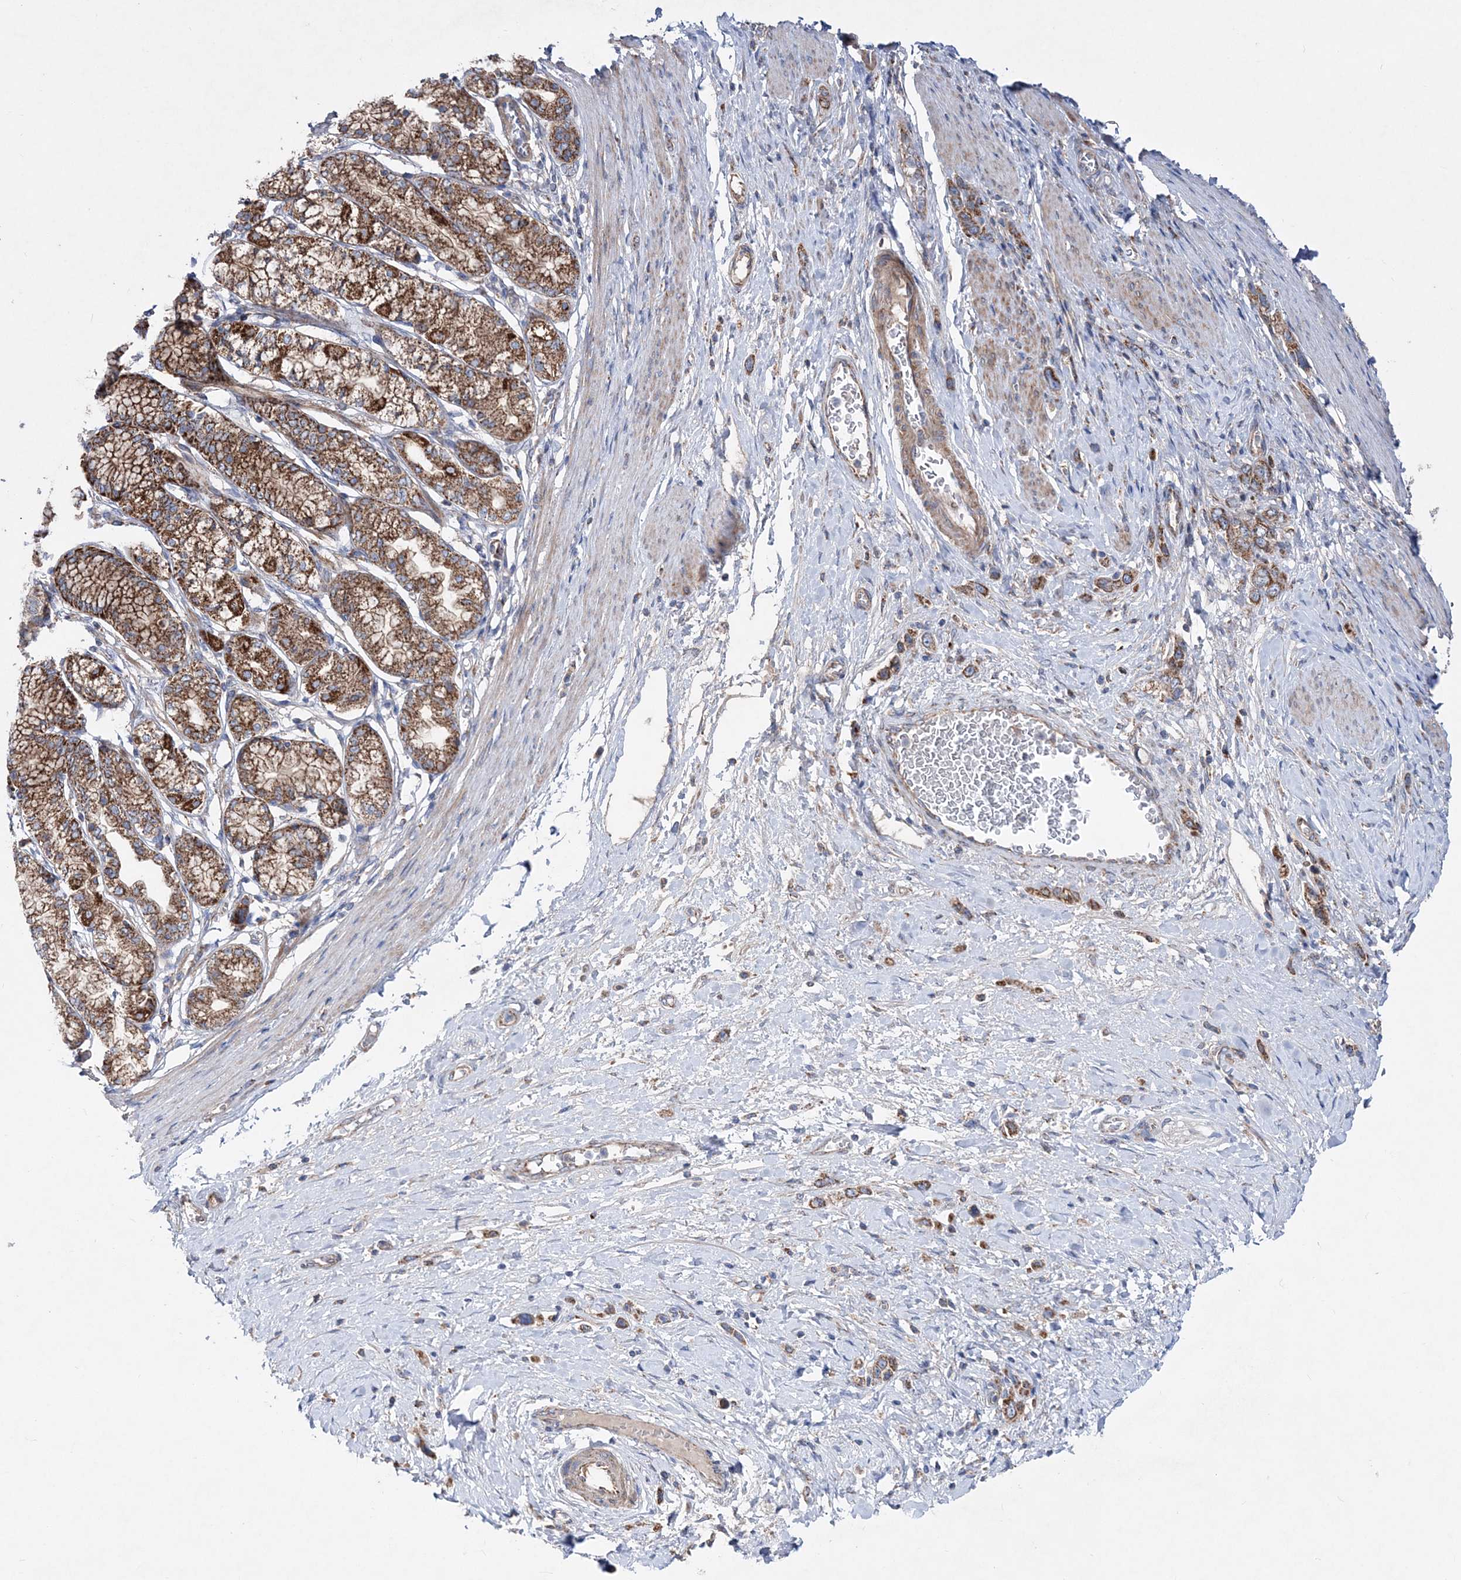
{"staining": {"intensity": "moderate", "quantity": ">75%", "location": "cytoplasmic/membranous"}, "tissue": "stomach cancer", "cell_type": "Tumor cells", "image_type": "cancer", "snomed": [{"axis": "morphology", "description": "Adenocarcinoma, NOS"}, {"axis": "topography", "description": "Stomach"}], "caption": "Protein analysis of stomach adenocarcinoma tissue reveals moderate cytoplasmic/membranous expression in about >75% of tumor cells.", "gene": "NGLY1", "patient": {"sex": "female", "age": 65}}